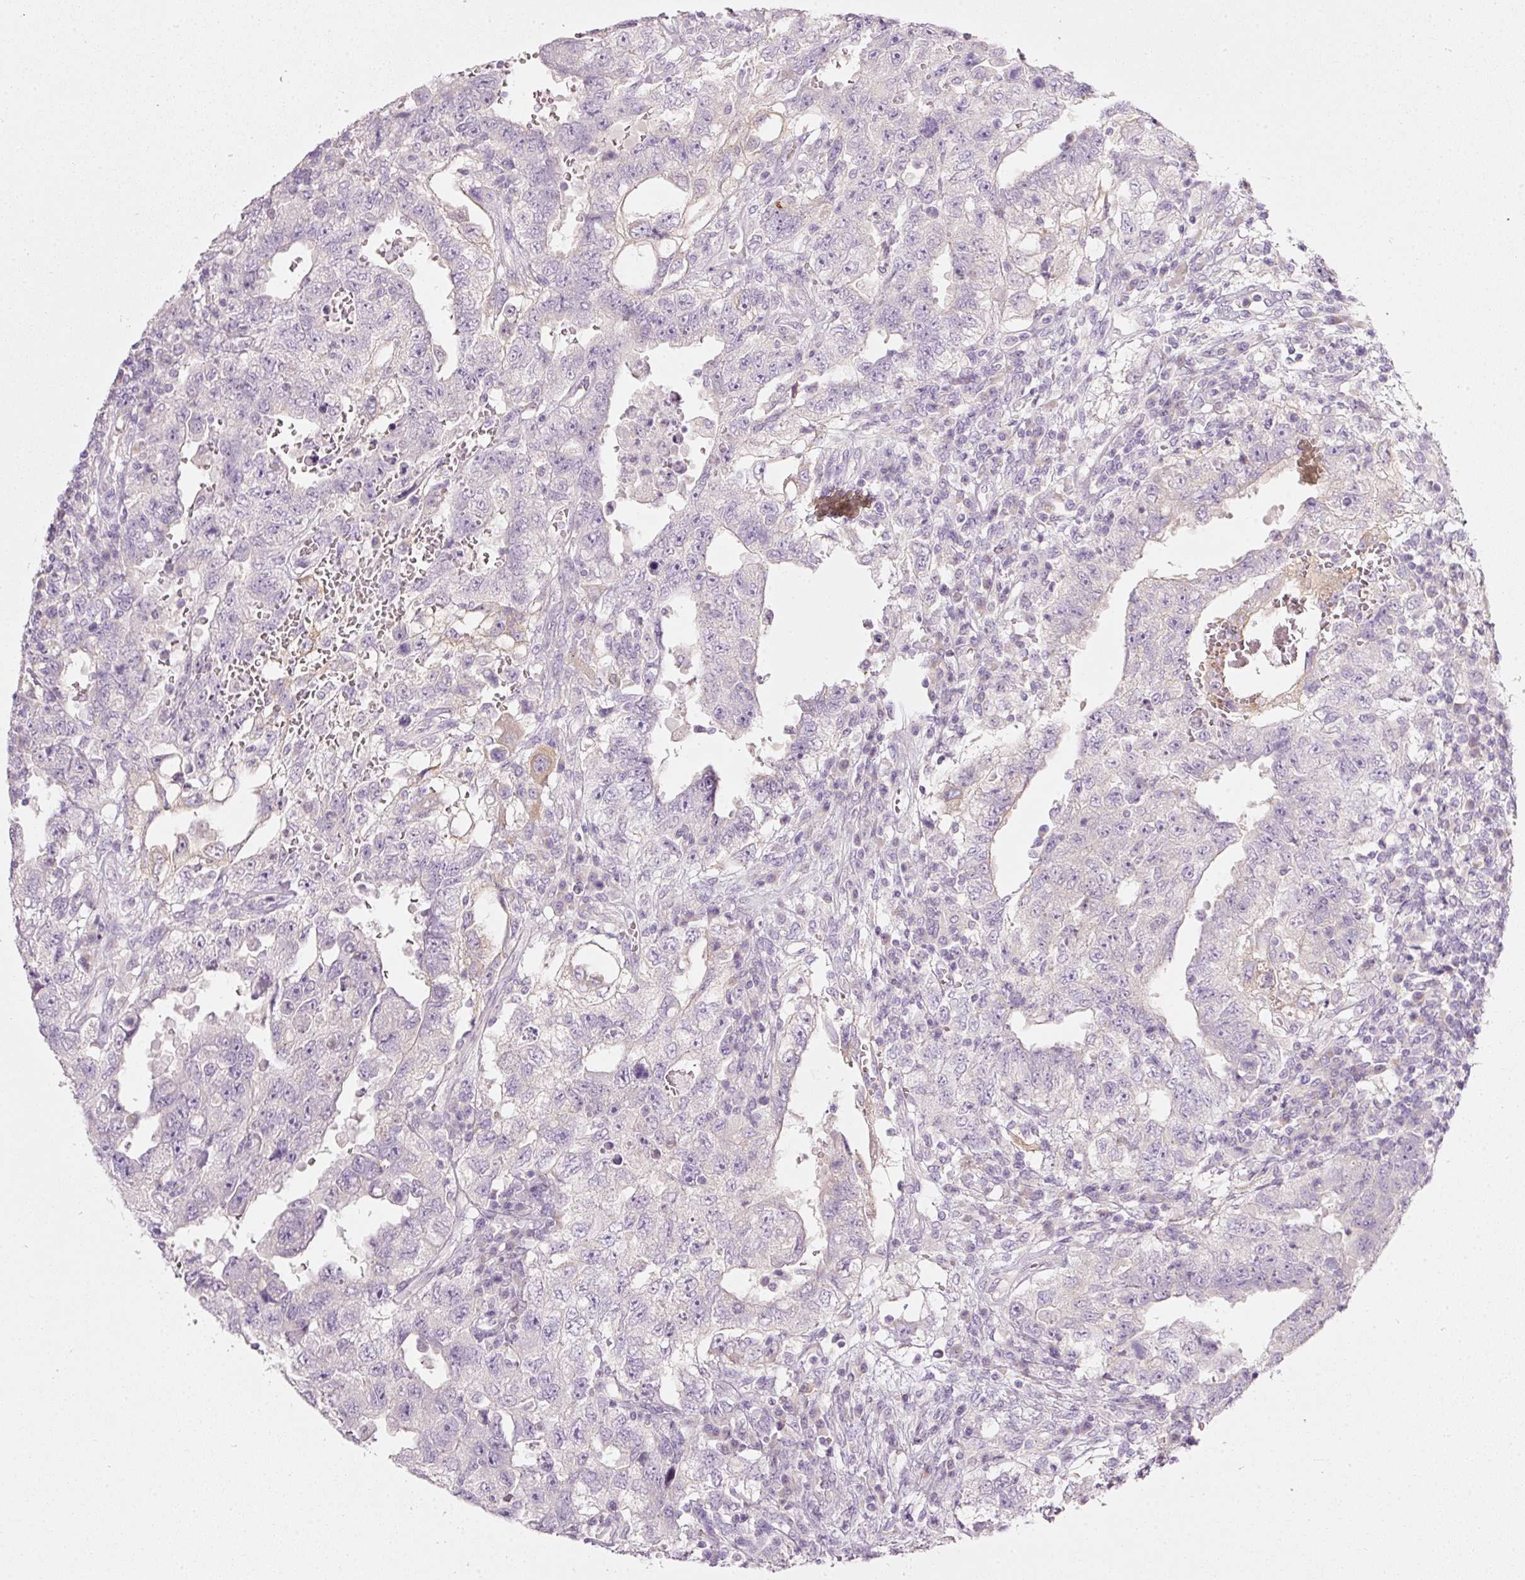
{"staining": {"intensity": "negative", "quantity": "none", "location": "none"}, "tissue": "testis cancer", "cell_type": "Tumor cells", "image_type": "cancer", "snomed": [{"axis": "morphology", "description": "Carcinoma, Embryonal, NOS"}, {"axis": "topography", "description": "Testis"}], "caption": "Immunohistochemical staining of testis embryonal carcinoma reveals no significant expression in tumor cells.", "gene": "PDXDC1", "patient": {"sex": "male", "age": 26}}